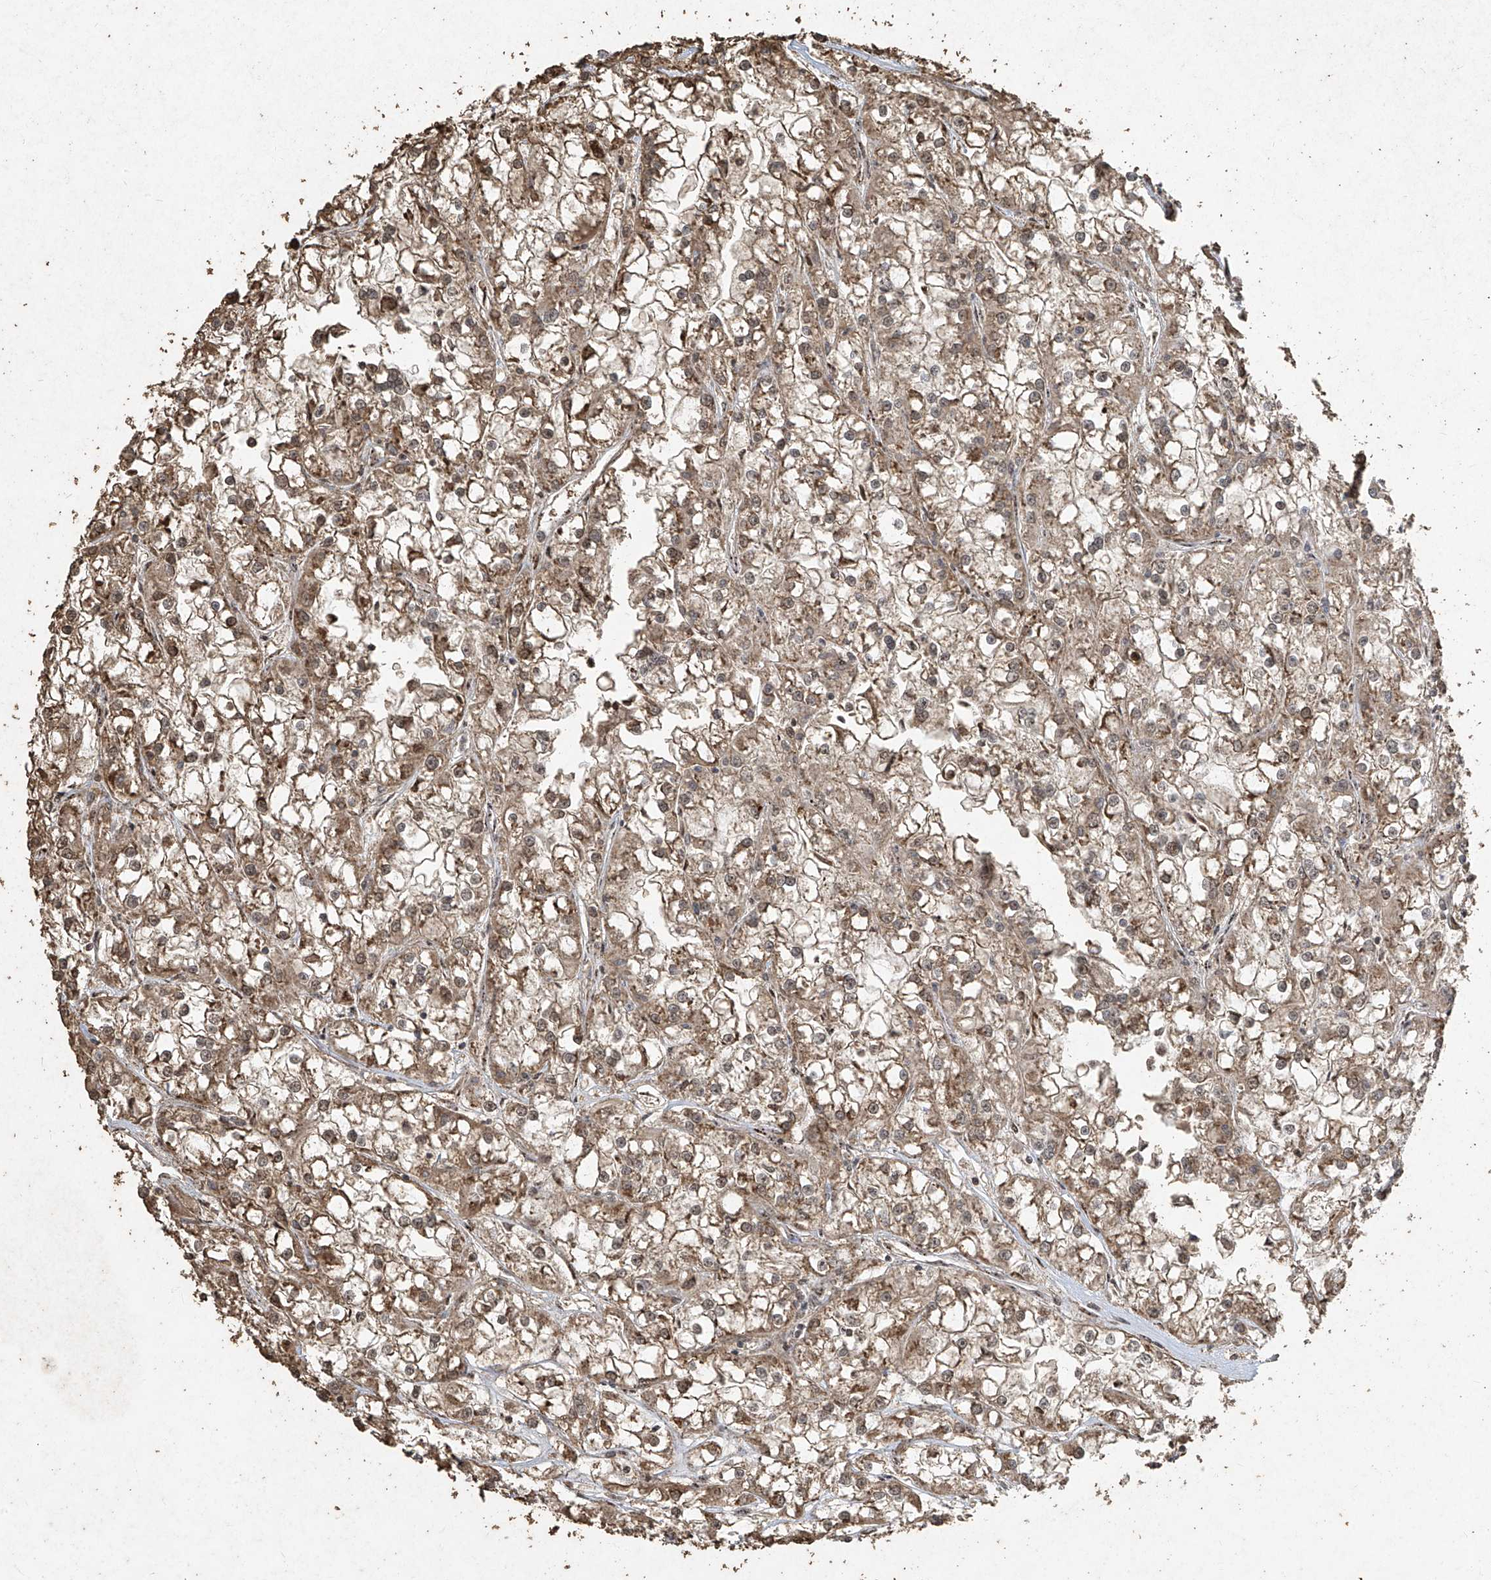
{"staining": {"intensity": "moderate", "quantity": ">75%", "location": "cytoplasmic/membranous"}, "tissue": "renal cancer", "cell_type": "Tumor cells", "image_type": "cancer", "snomed": [{"axis": "morphology", "description": "Adenocarcinoma, NOS"}, {"axis": "topography", "description": "Kidney"}], "caption": "Adenocarcinoma (renal) tissue shows moderate cytoplasmic/membranous positivity in approximately >75% of tumor cells, visualized by immunohistochemistry. Using DAB (brown) and hematoxylin (blue) stains, captured at high magnification using brightfield microscopy.", "gene": "ERBB3", "patient": {"sex": "female", "age": 52}}